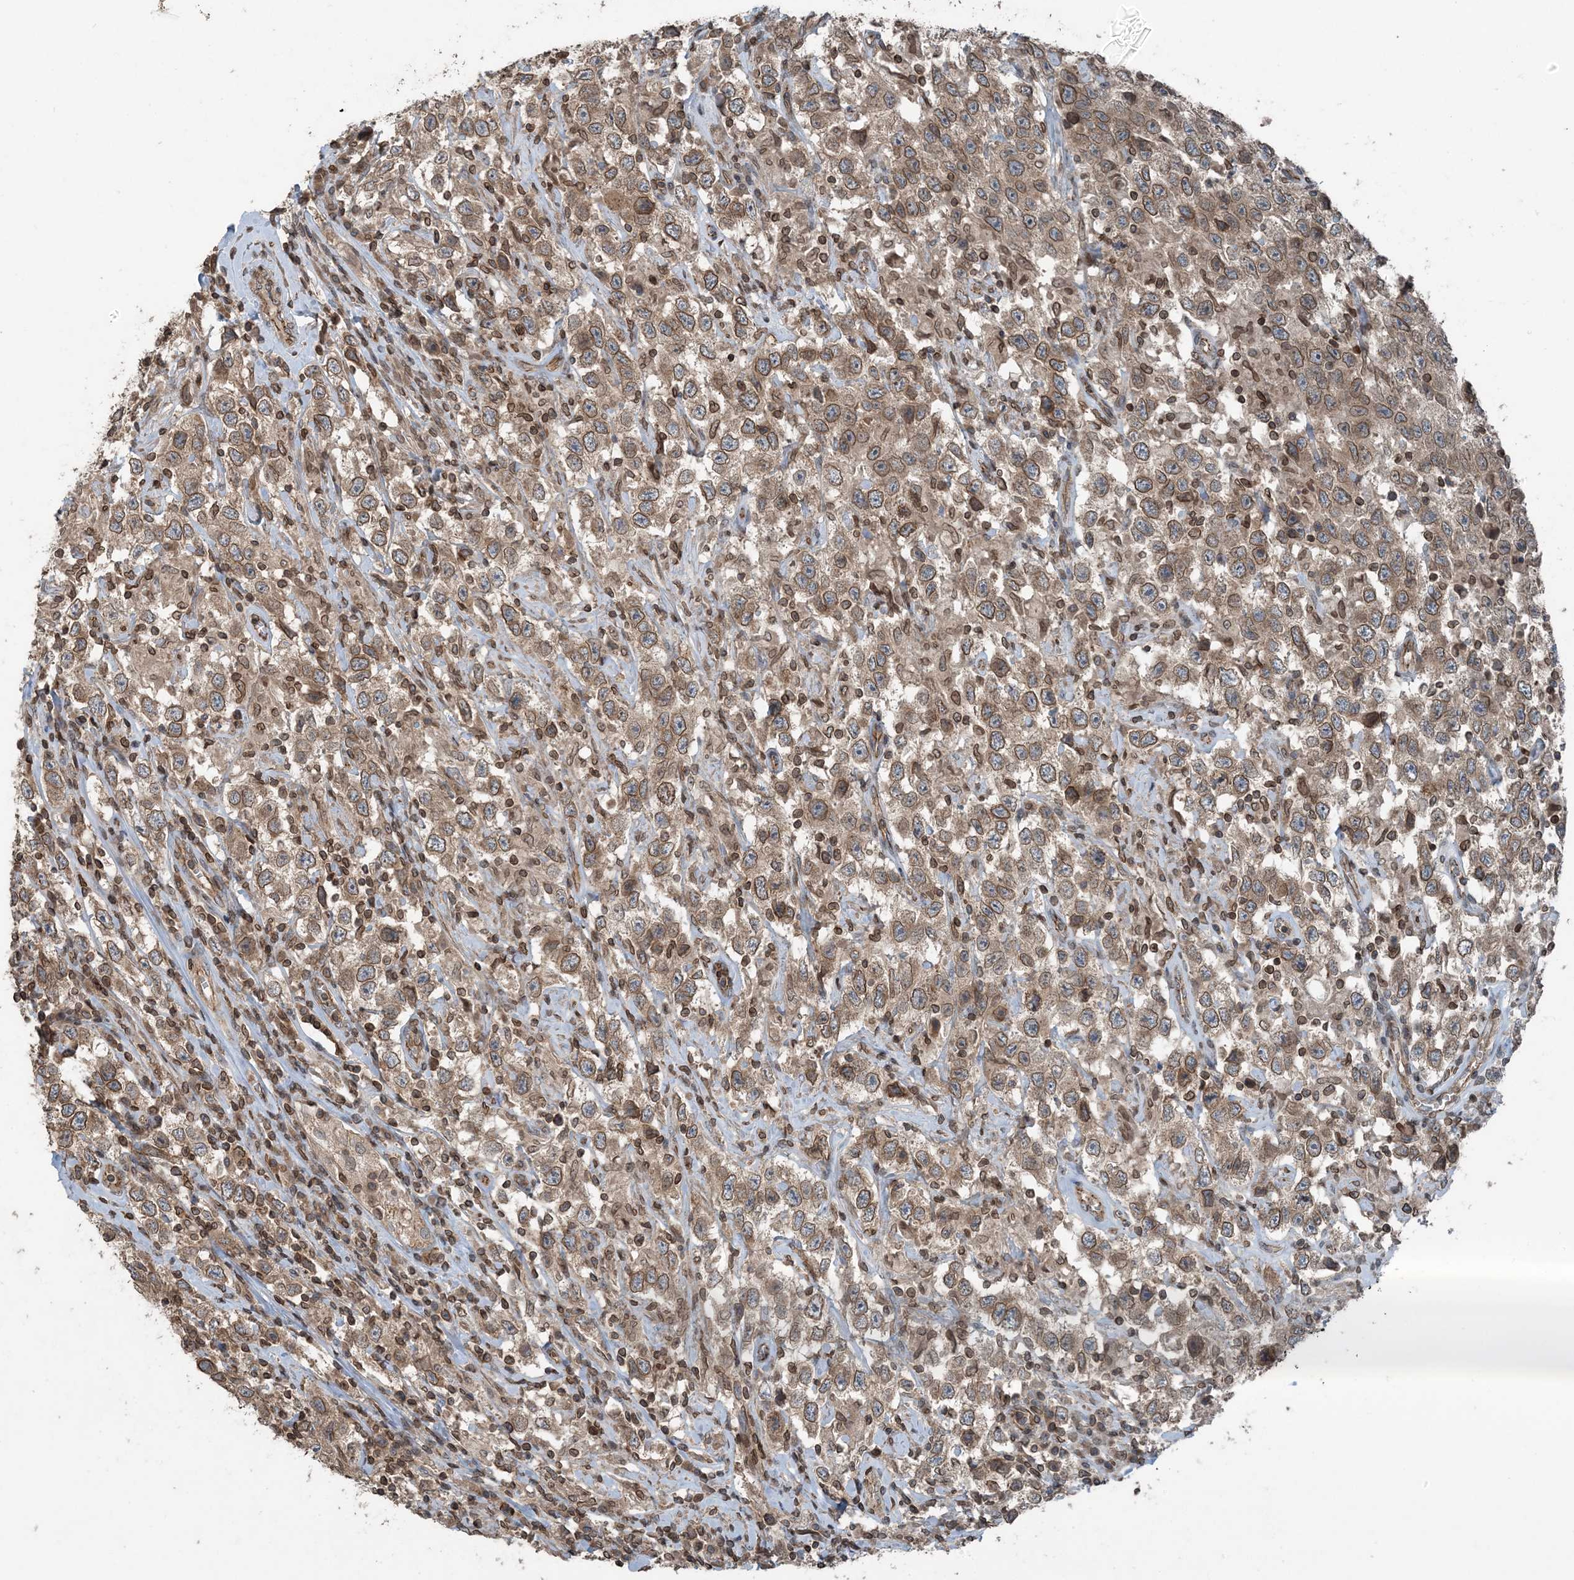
{"staining": {"intensity": "moderate", "quantity": ">75%", "location": "cytoplasmic/membranous,nuclear"}, "tissue": "testis cancer", "cell_type": "Tumor cells", "image_type": "cancer", "snomed": [{"axis": "morphology", "description": "Seminoma, NOS"}, {"axis": "topography", "description": "Testis"}], "caption": "Immunohistochemistry (DAB (3,3'-diaminobenzidine)) staining of seminoma (testis) exhibits moderate cytoplasmic/membranous and nuclear protein expression in about >75% of tumor cells.", "gene": "ZFAND2B", "patient": {"sex": "male", "age": 41}}